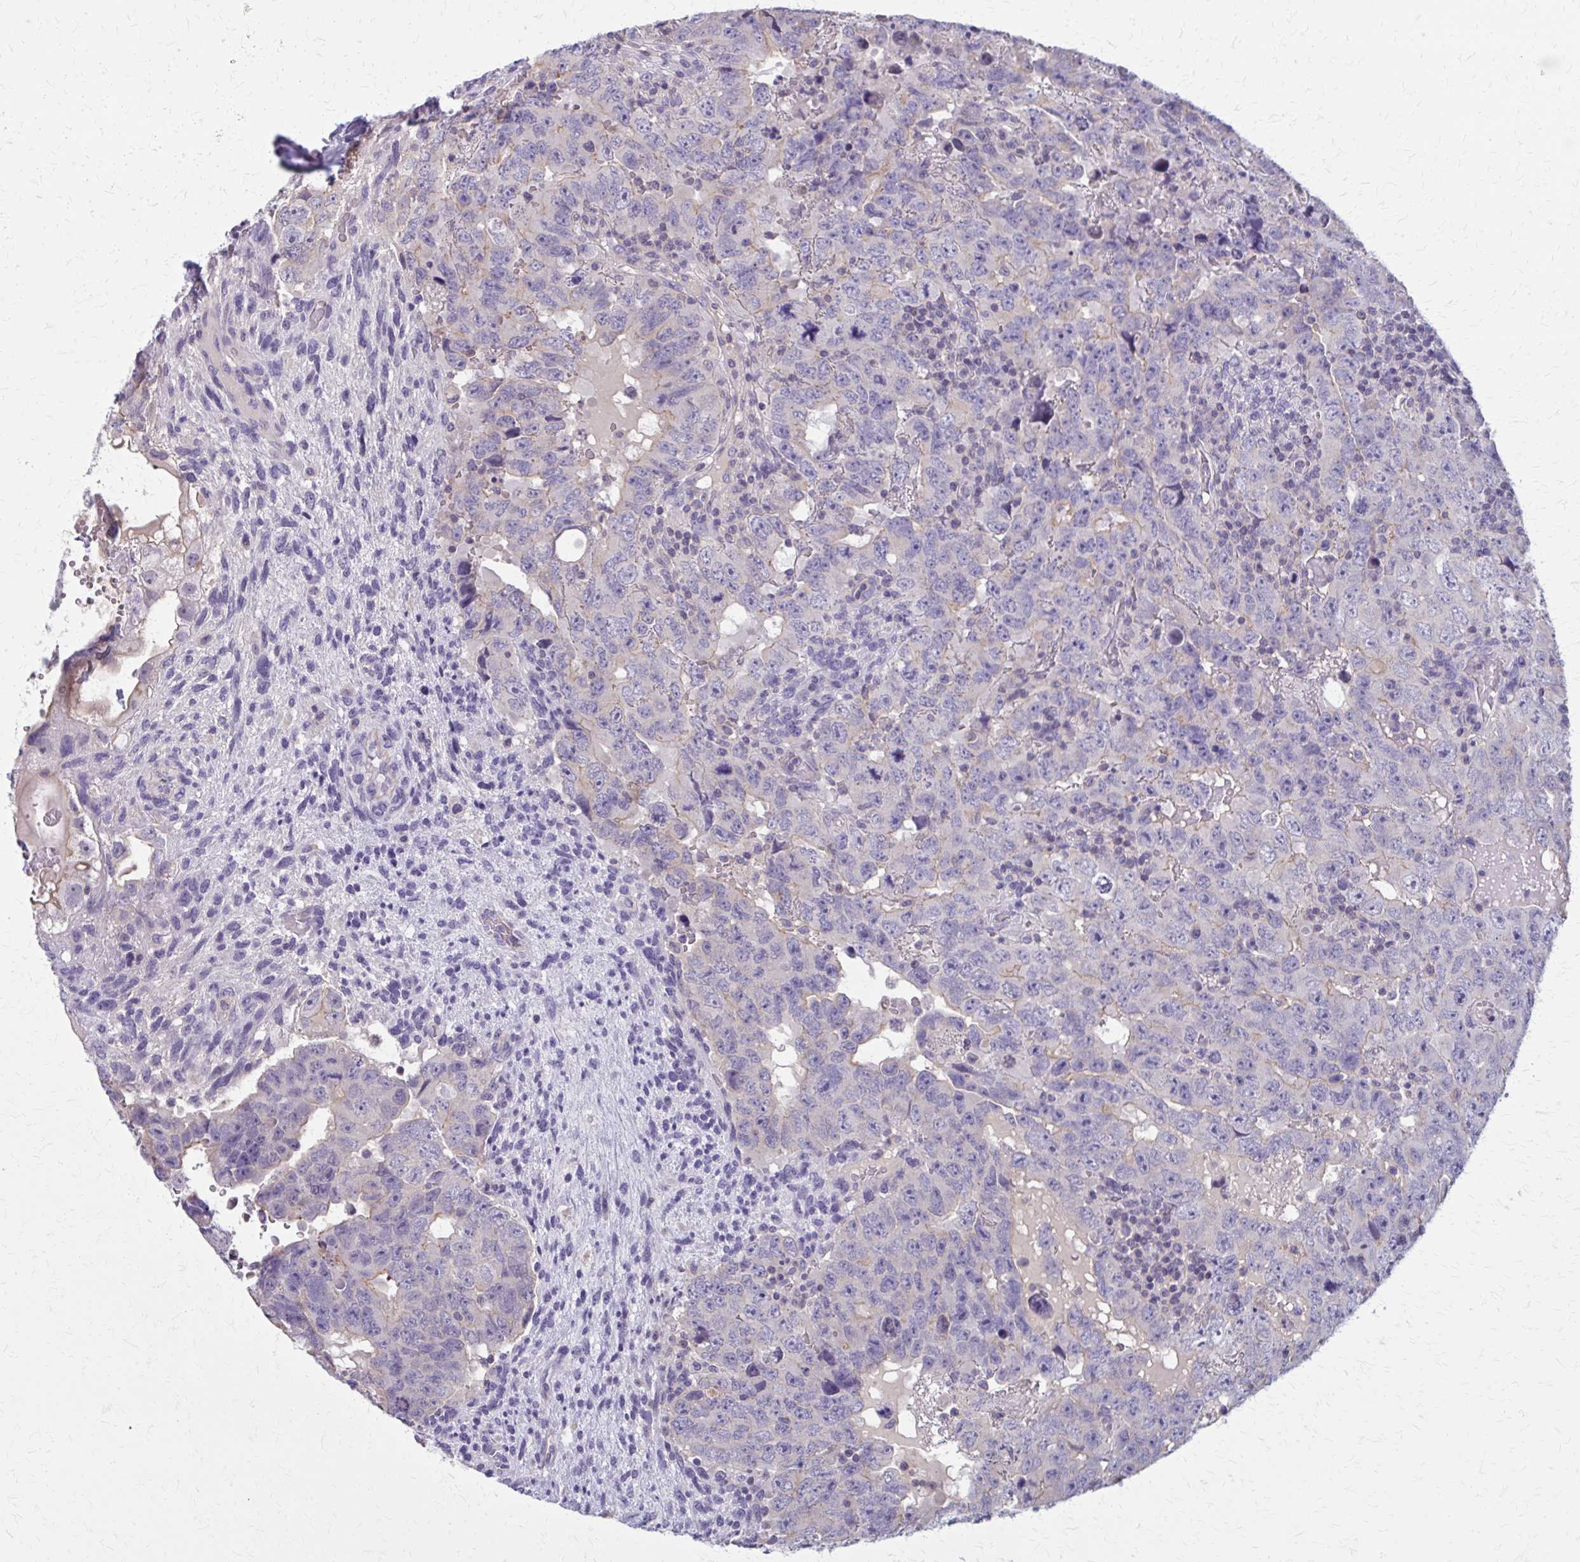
{"staining": {"intensity": "negative", "quantity": "none", "location": "none"}, "tissue": "testis cancer", "cell_type": "Tumor cells", "image_type": "cancer", "snomed": [{"axis": "morphology", "description": "Carcinoma, Embryonal, NOS"}, {"axis": "topography", "description": "Testis"}], "caption": "Protein analysis of embryonal carcinoma (testis) reveals no significant staining in tumor cells.", "gene": "OR4A47", "patient": {"sex": "male", "age": 24}}